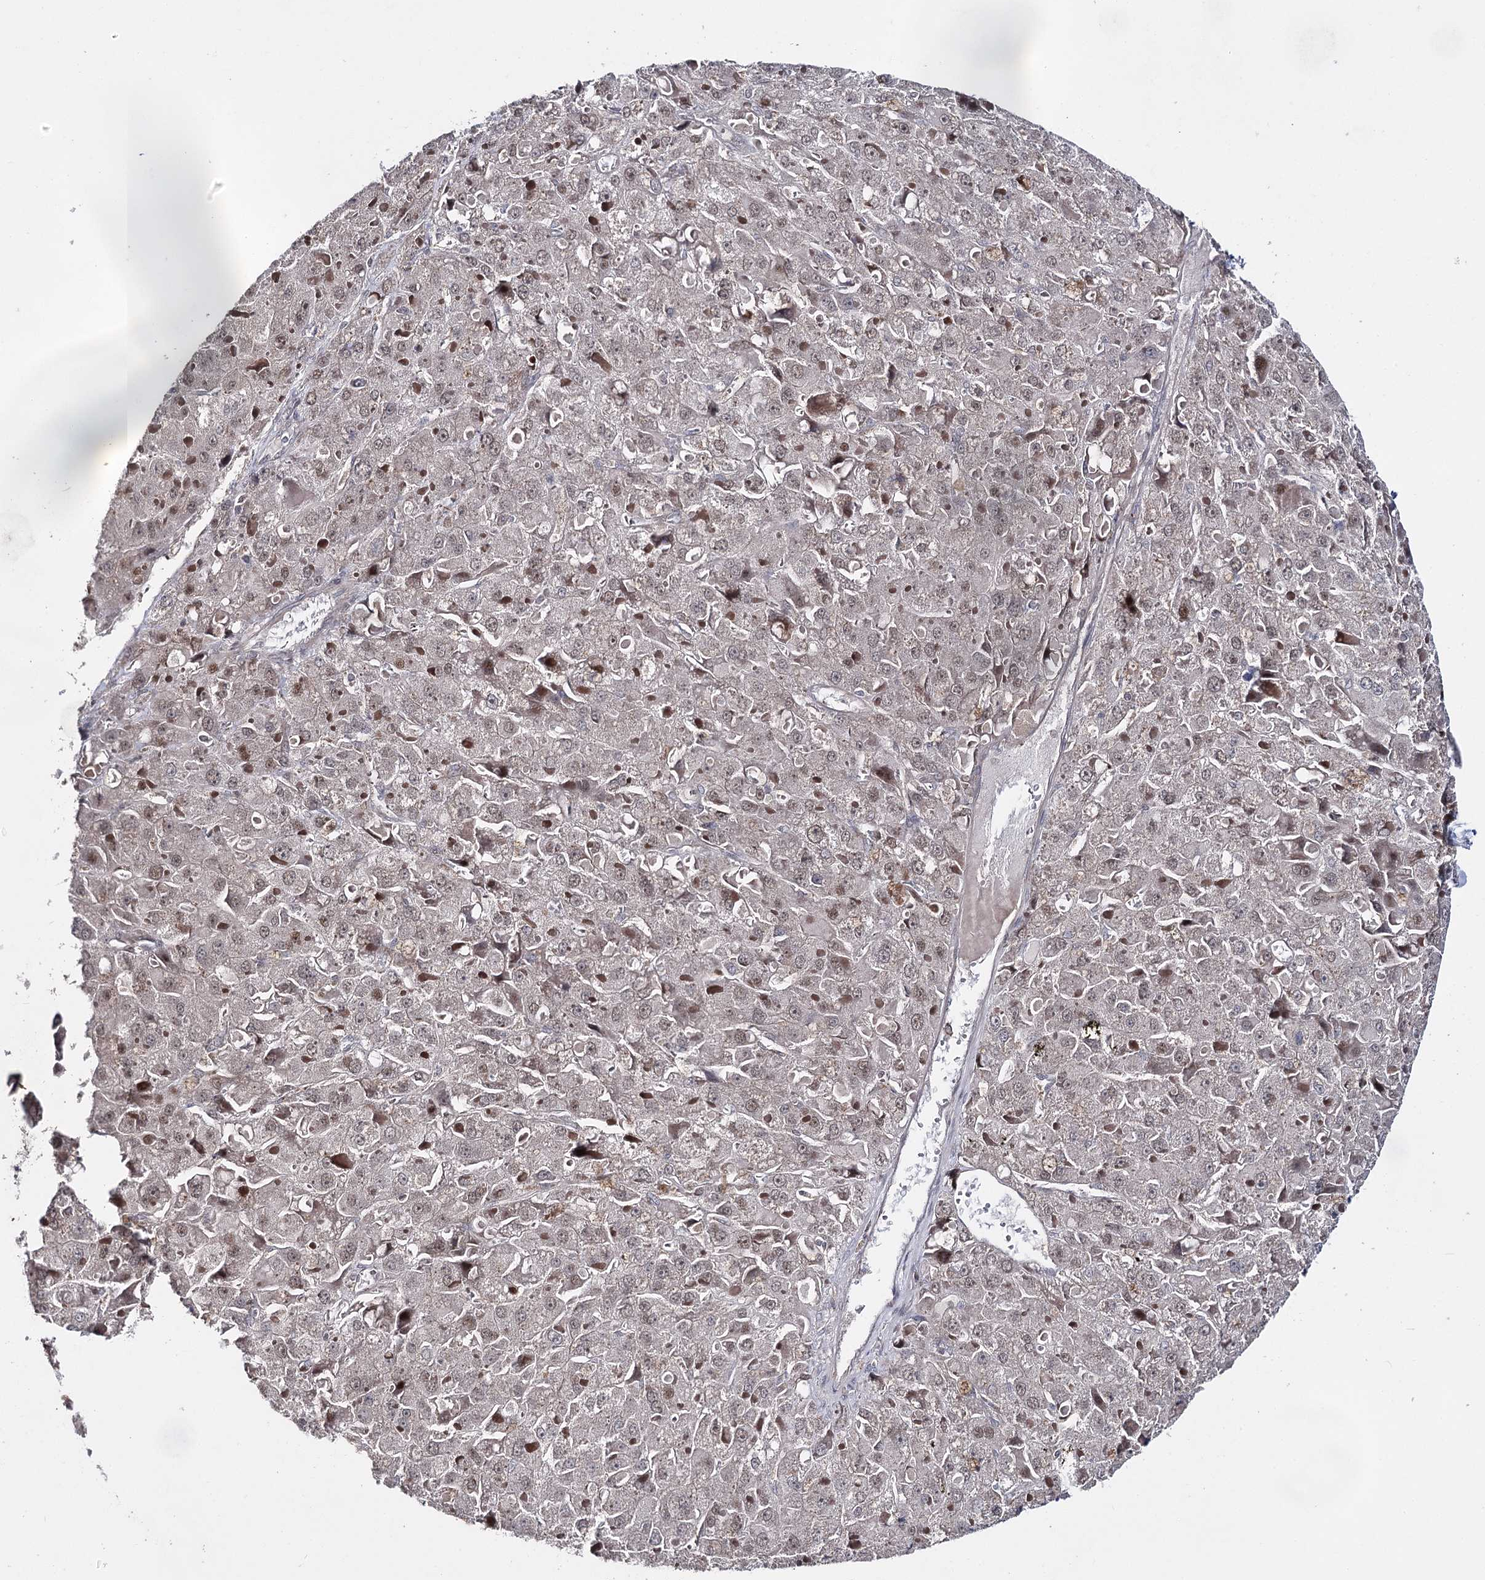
{"staining": {"intensity": "weak", "quantity": "<25%", "location": "nuclear"}, "tissue": "liver cancer", "cell_type": "Tumor cells", "image_type": "cancer", "snomed": [{"axis": "morphology", "description": "Carcinoma, Hepatocellular, NOS"}, {"axis": "topography", "description": "Liver"}], "caption": "Immunohistochemistry (IHC) micrograph of neoplastic tissue: hepatocellular carcinoma (liver) stained with DAB exhibits no significant protein staining in tumor cells.", "gene": "HSD11B2", "patient": {"sex": "female", "age": 73}}